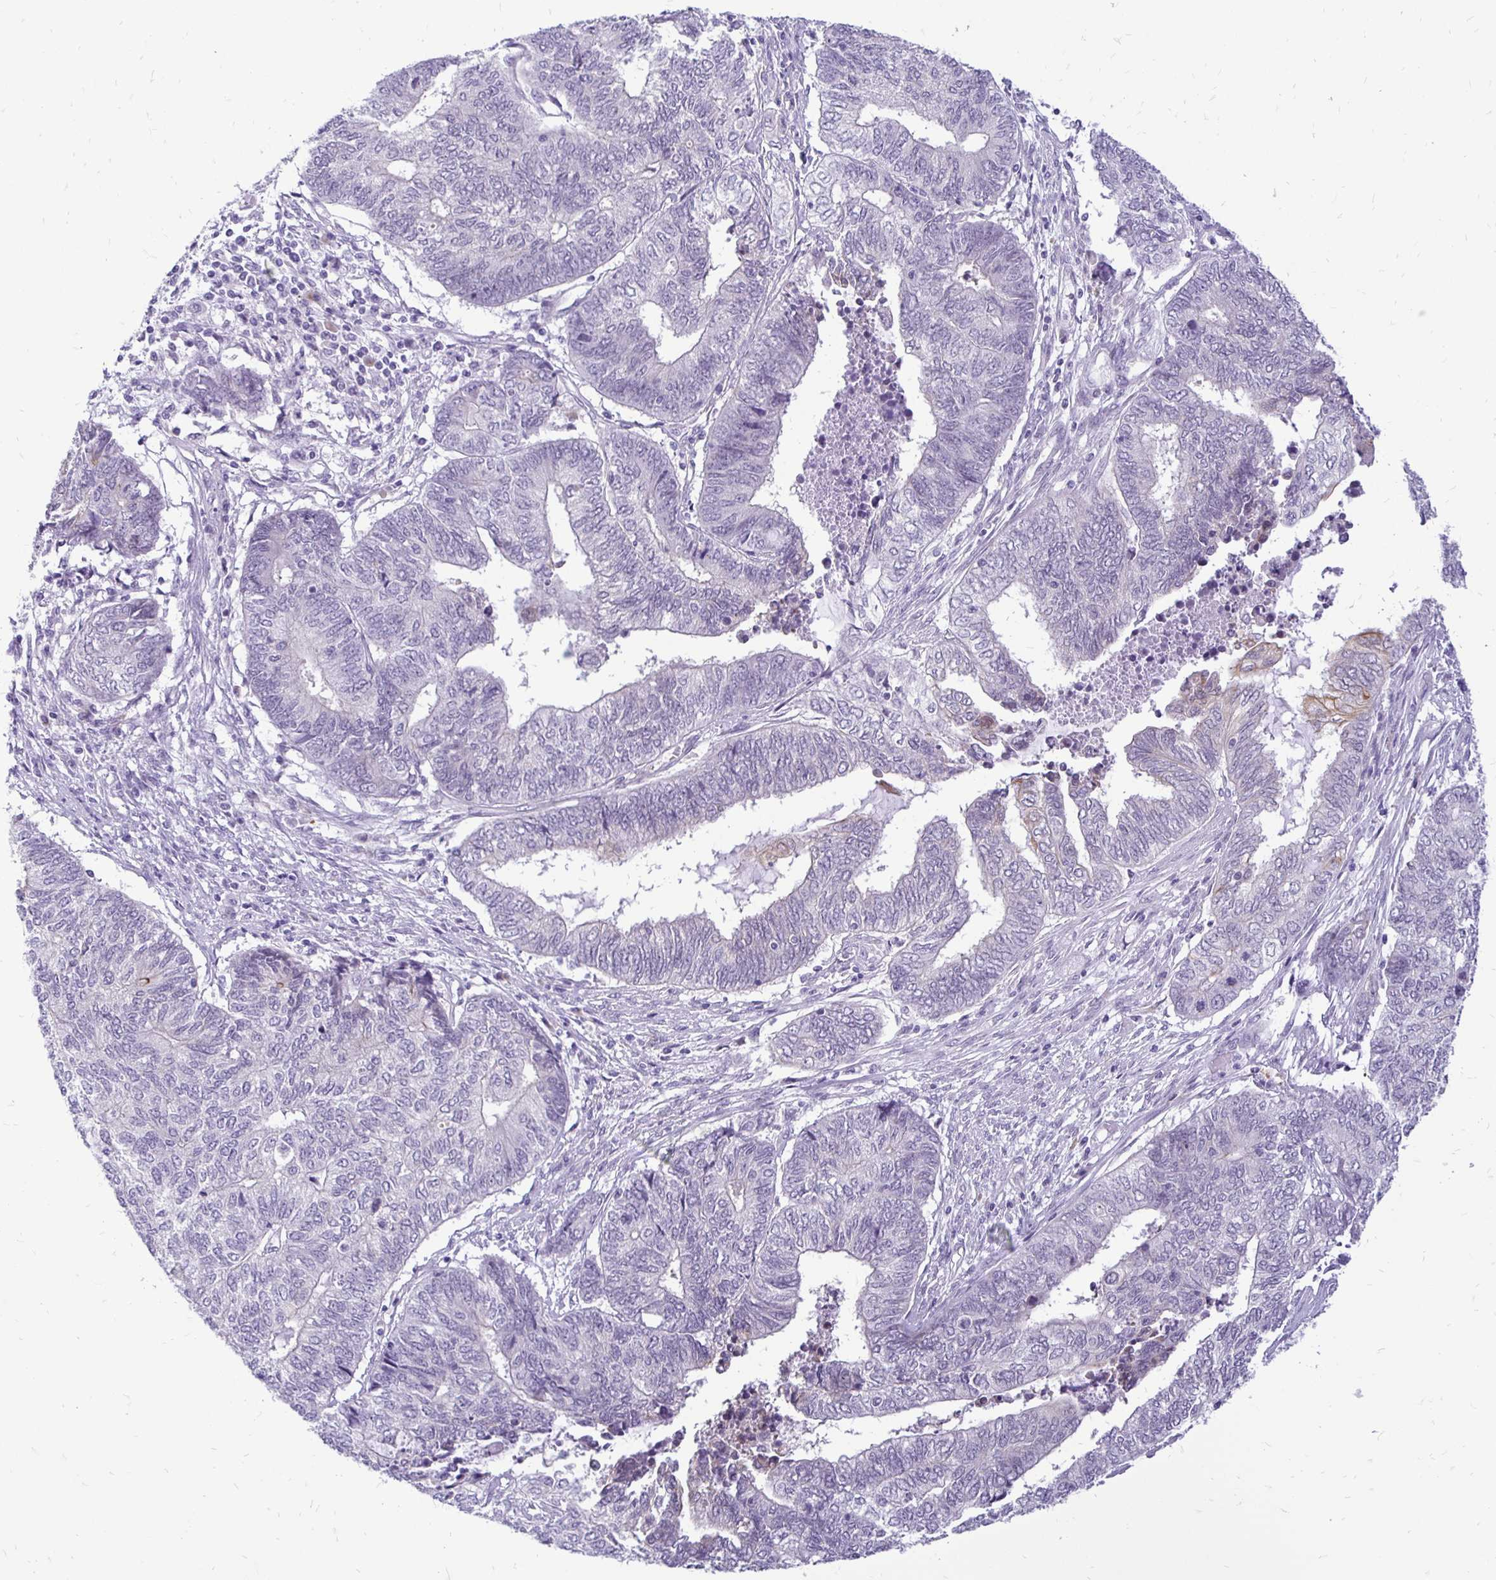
{"staining": {"intensity": "moderate", "quantity": "<25%", "location": "cytoplasmic/membranous"}, "tissue": "endometrial cancer", "cell_type": "Tumor cells", "image_type": "cancer", "snomed": [{"axis": "morphology", "description": "Adenocarcinoma, NOS"}, {"axis": "topography", "description": "Uterus"}, {"axis": "topography", "description": "Endometrium"}], "caption": "Tumor cells exhibit moderate cytoplasmic/membranous staining in approximately <25% of cells in endometrial cancer. (DAB (3,3'-diaminobenzidine) = brown stain, brightfield microscopy at high magnification).", "gene": "EPYC", "patient": {"sex": "female", "age": 70}}